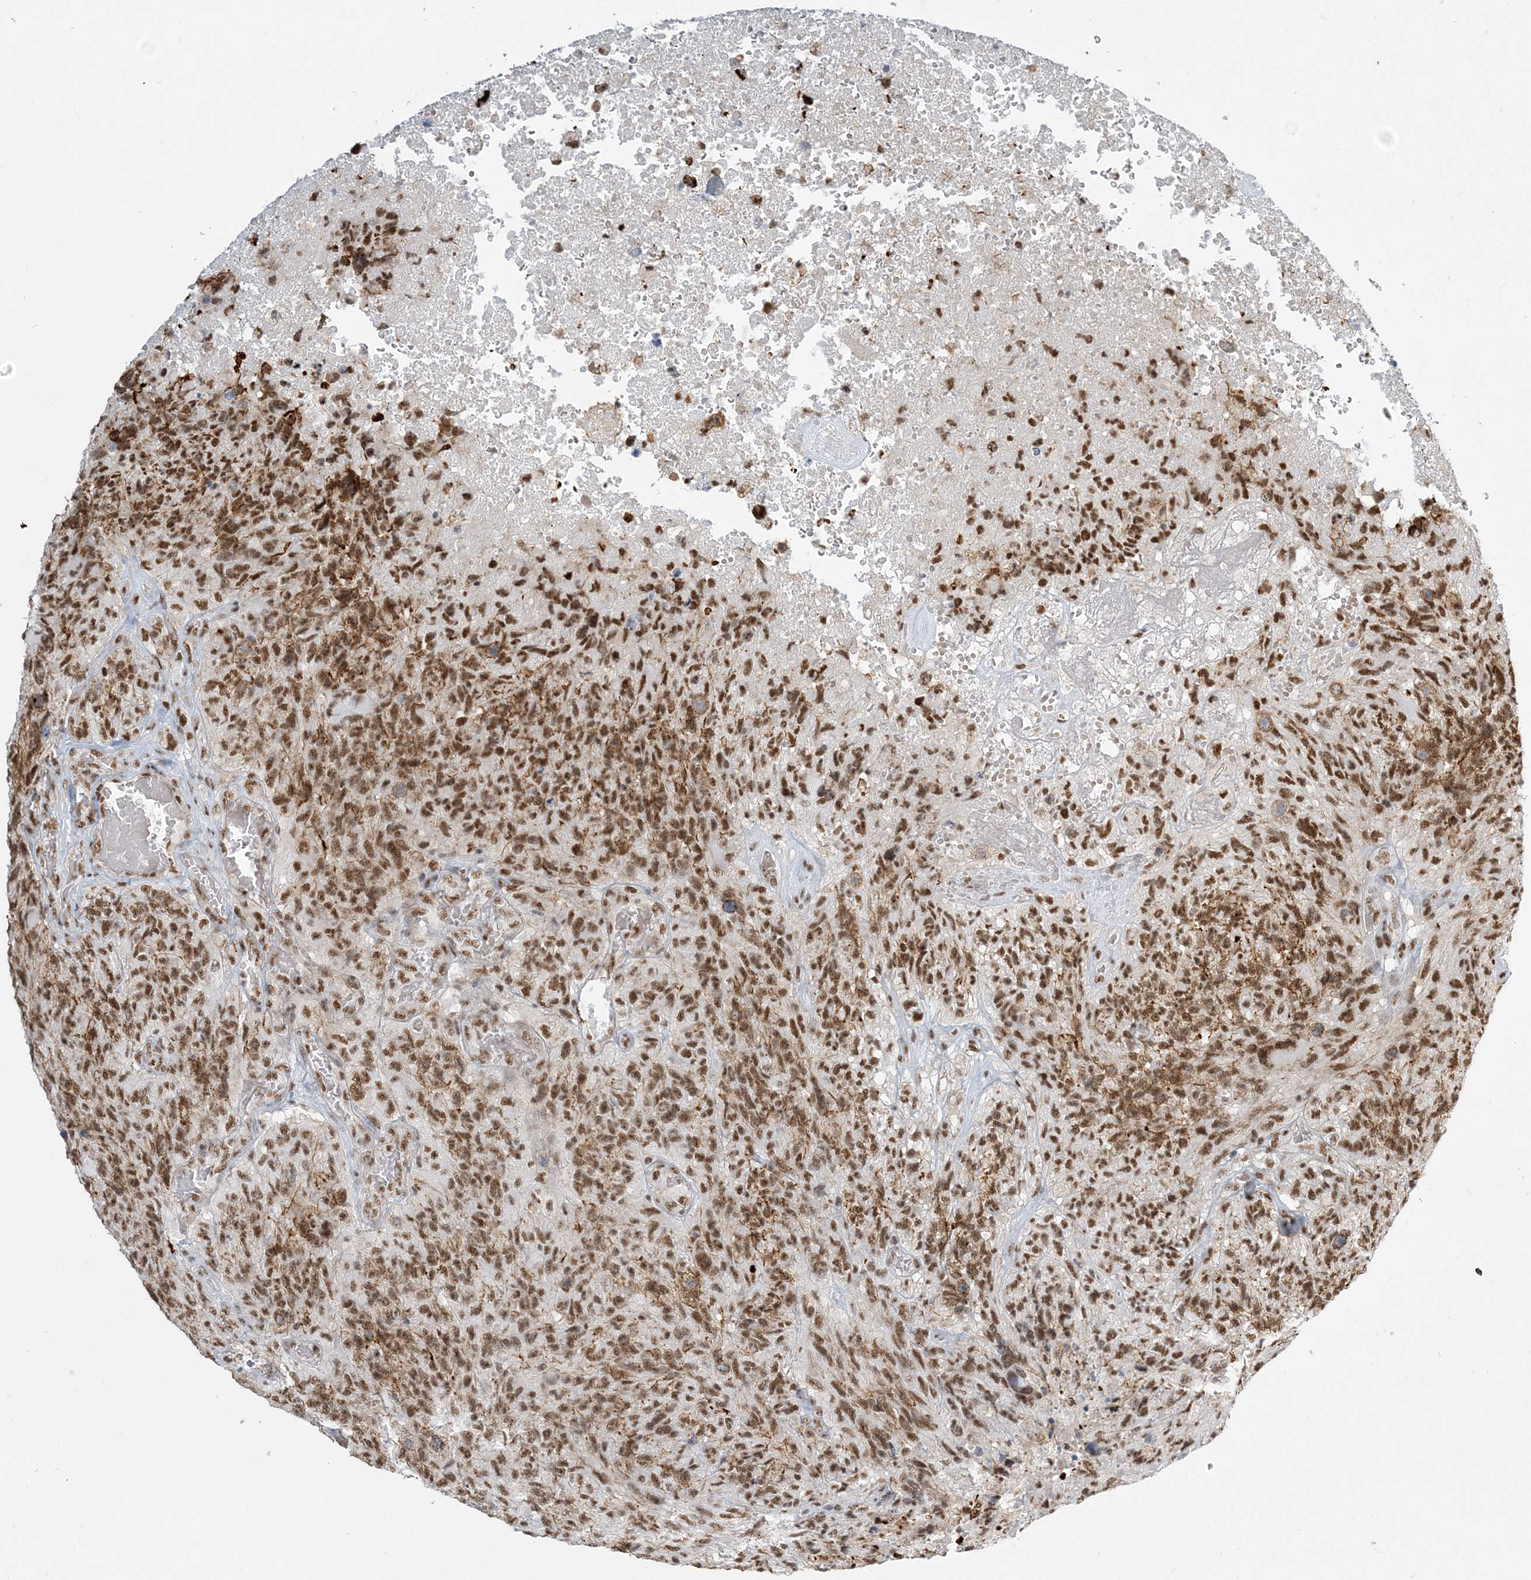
{"staining": {"intensity": "moderate", "quantity": ">75%", "location": "nuclear"}, "tissue": "glioma", "cell_type": "Tumor cells", "image_type": "cancer", "snomed": [{"axis": "morphology", "description": "Glioma, malignant, High grade"}, {"axis": "topography", "description": "Brain"}], "caption": "Immunohistochemistry (IHC) of glioma displays medium levels of moderate nuclear expression in about >75% of tumor cells.", "gene": "PLRG1", "patient": {"sex": "male", "age": 69}}